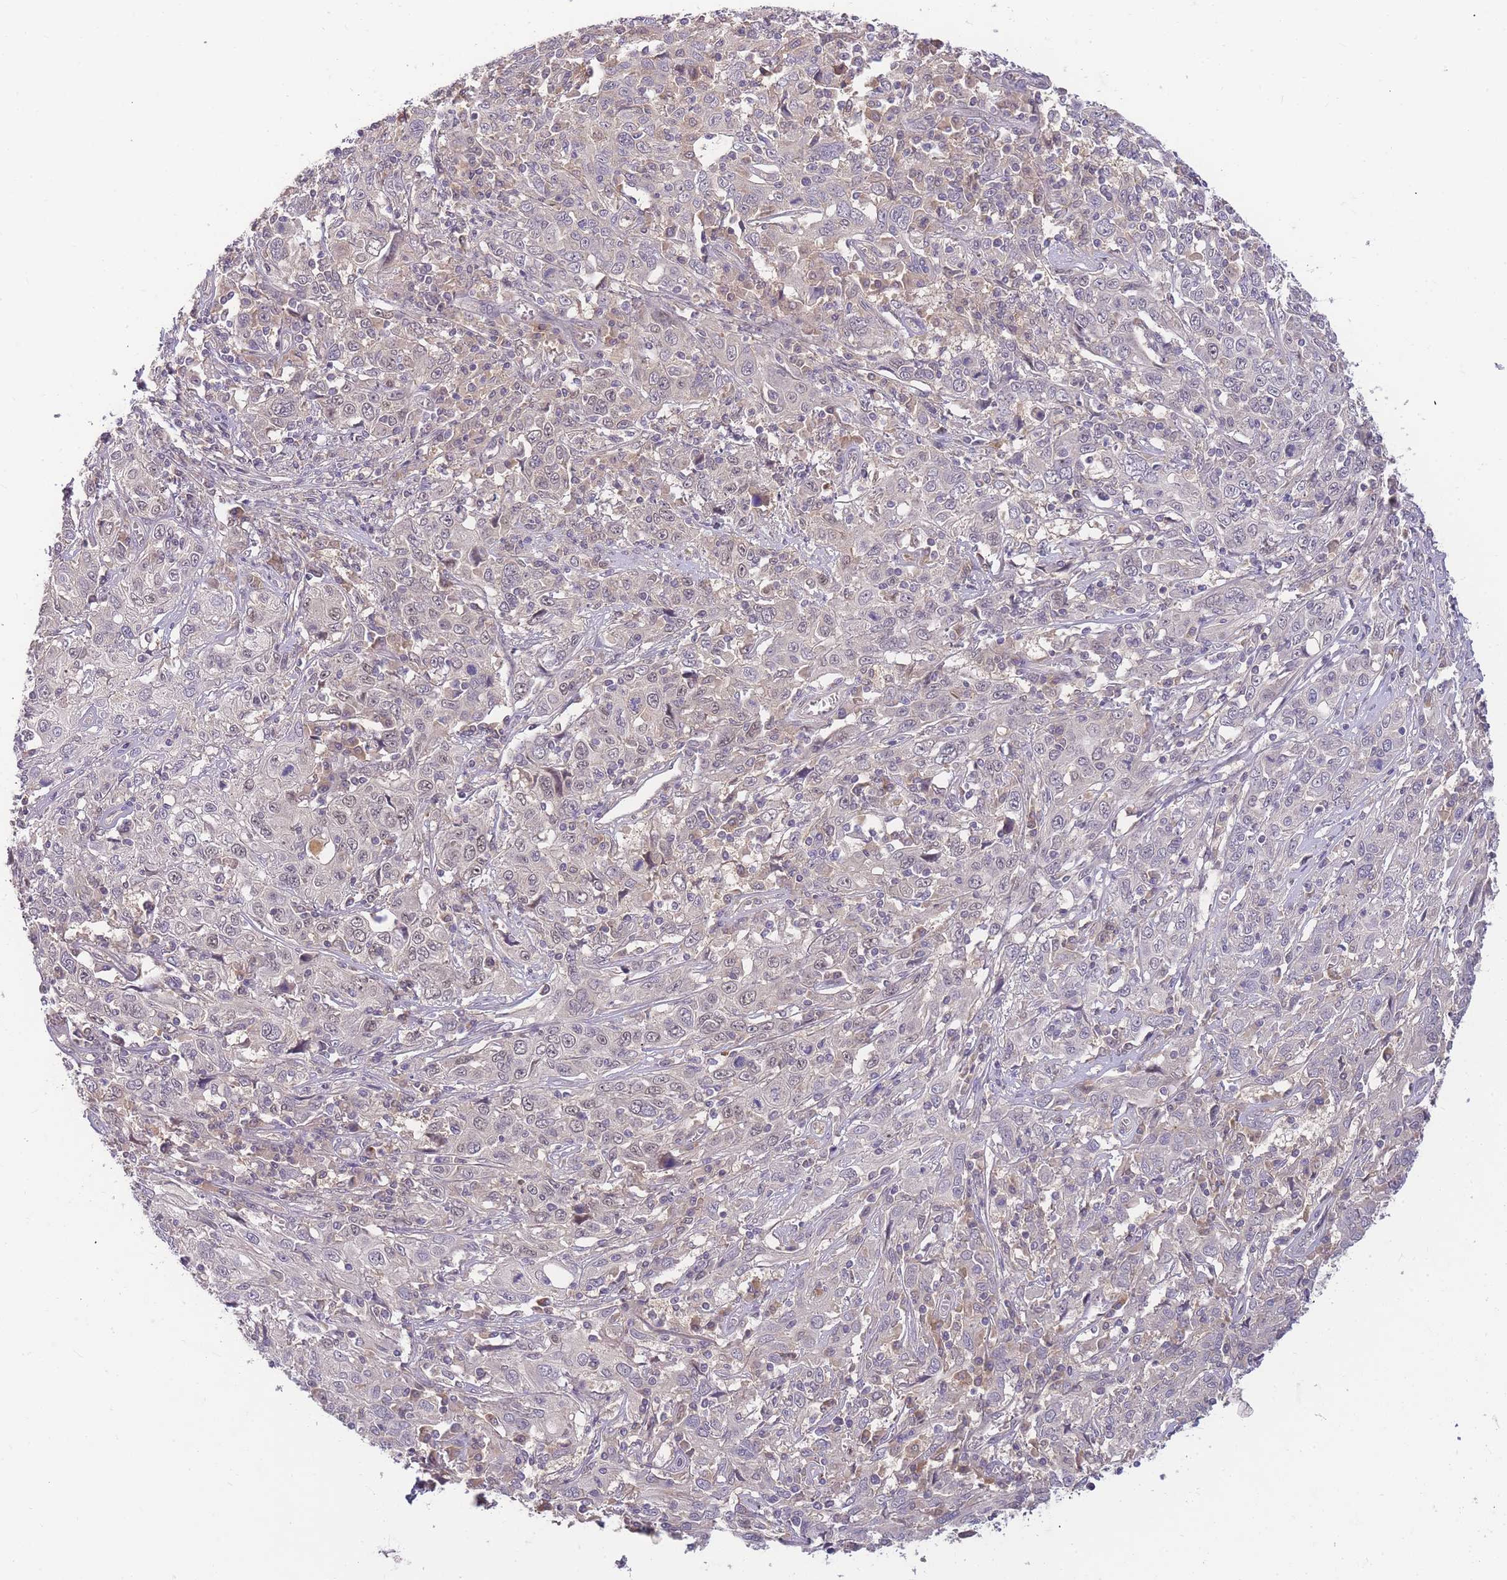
{"staining": {"intensity": "negative", "quantity": "none", "location": "none"}, "tissue": "cervical cancer", "cell_type": "Tumor cells", "image_type": "cancer", "snomed": [{"axis": "morphology", "description": "Squamous cell carcinoma, NOS"}, {"axis": "topography", "description": "Cervix"}], "caption": "The photomicrograph reveals no significant positivity in tumor cells of cervical cancer. (DAB (3,3'-diaminobenzidine) IHC with hematoxylin counter stain).", "gene": "ZNF577", "patient": {"sex": "female", "age": 46}}